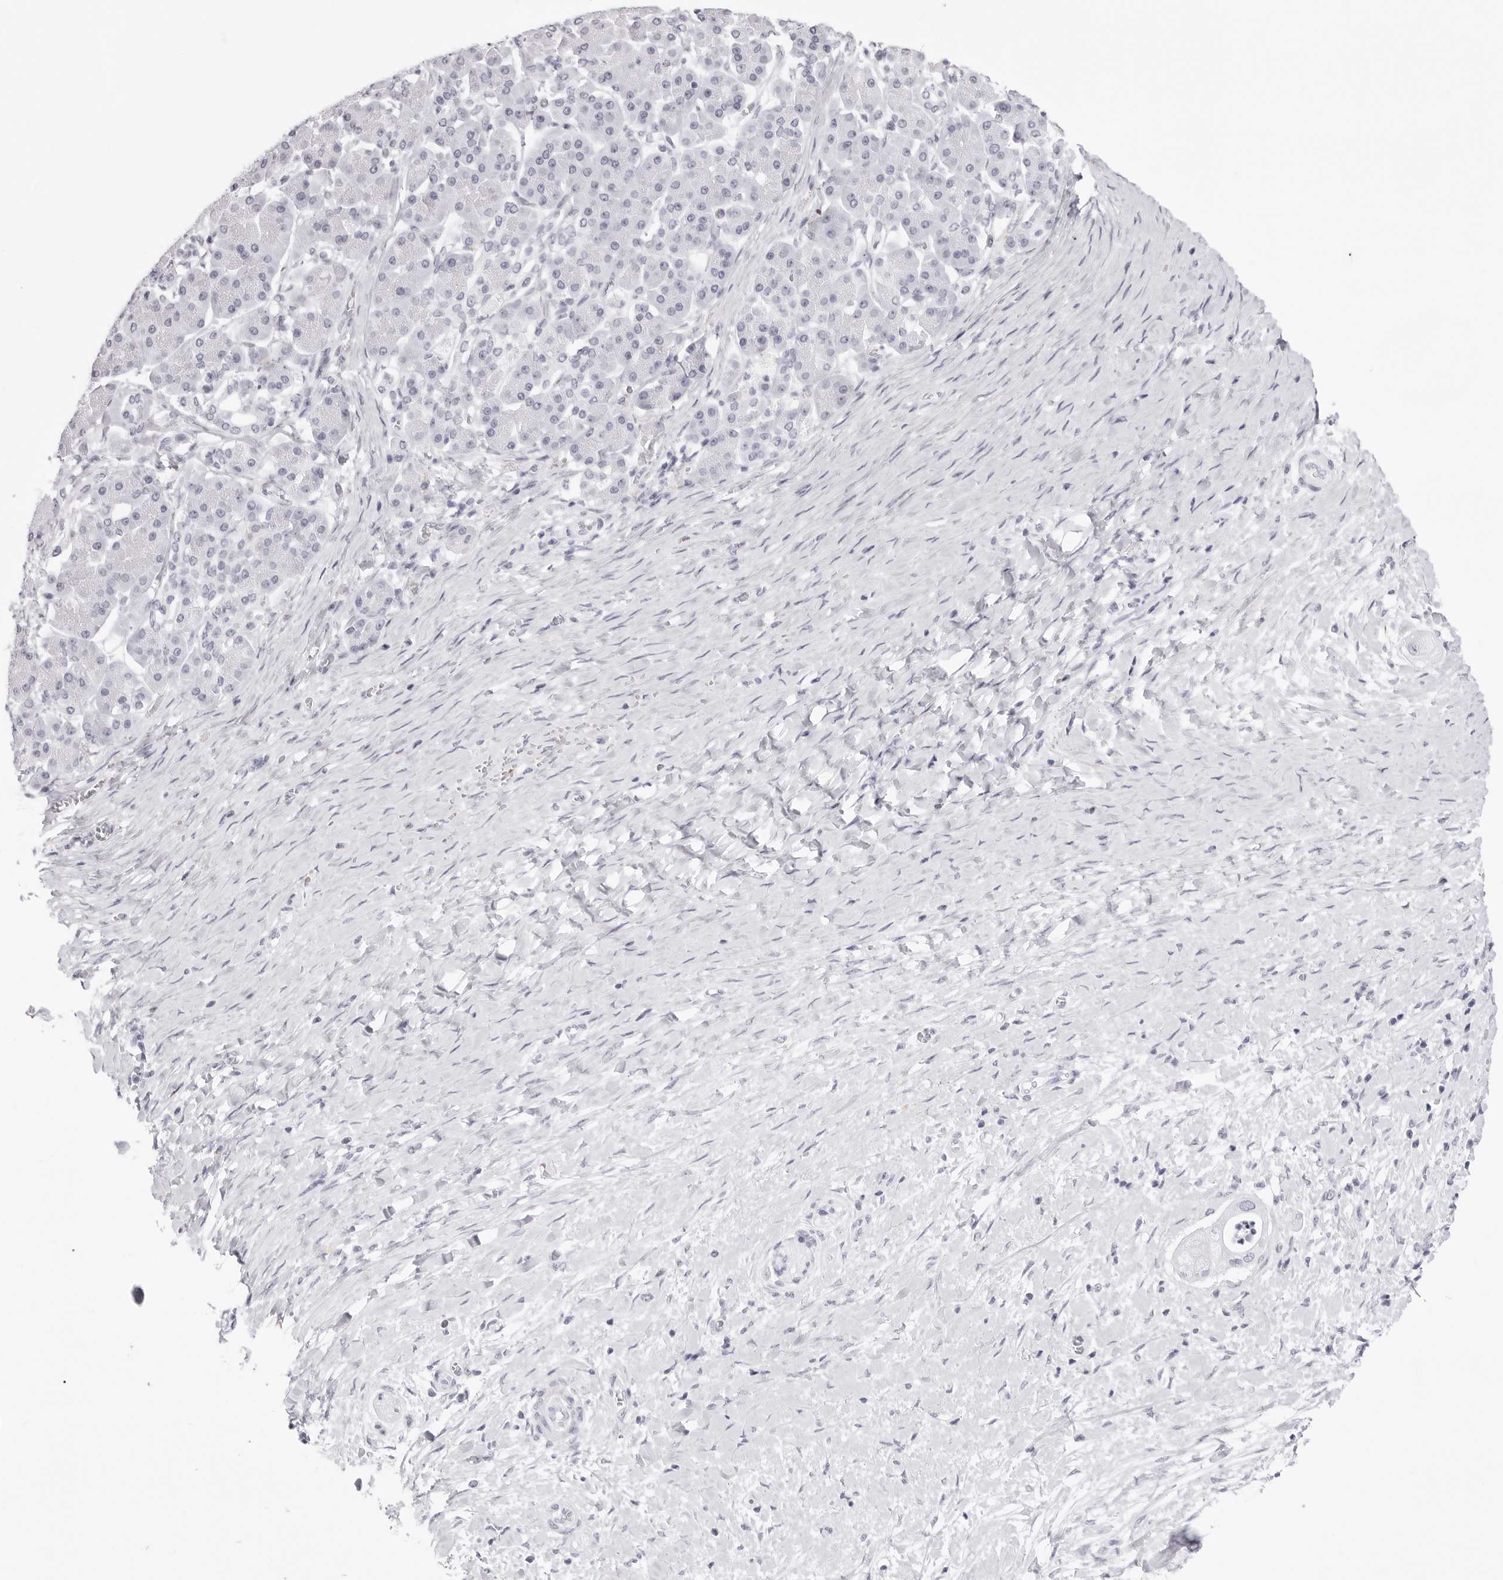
{"staining": {"intensity": "negative", "quantity": "none", "location": "none"}, "tissue": "pancreatic cancer", "cell_type": "Tumor cells", "image_type": "cancer", "snomed": [{"axis": "morphology", "description": "Adenocarcinoma, NOS"}, {"axis": "topography", "description": "Pancreas"}], "caption": "Immunohistochemical staining of human pancreatic cancer demonstrates no significant staining in tumor cells.", "gene": "TSSK1B", "patient": {"sex": "male", "age": 58}}